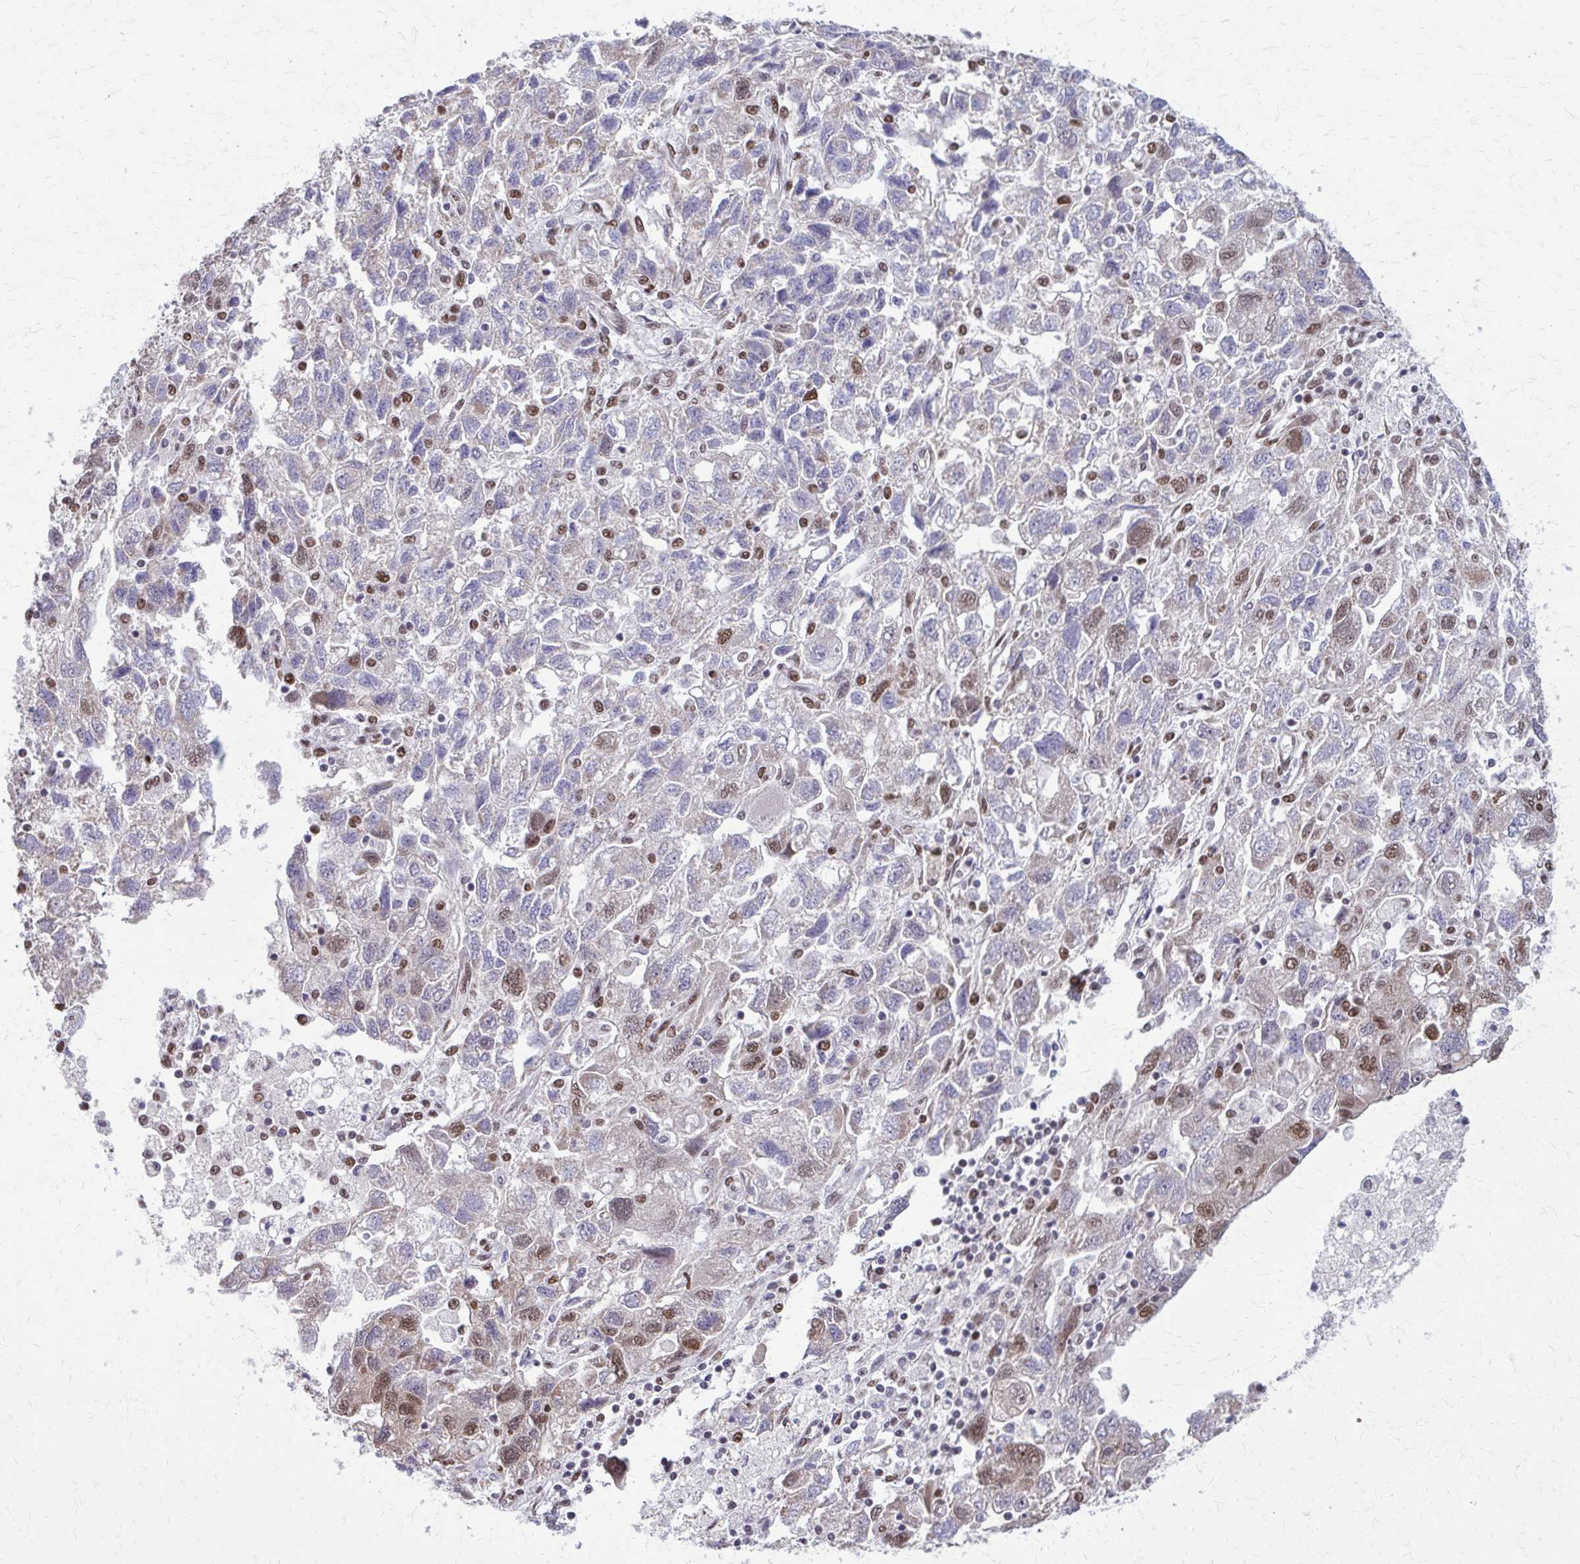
{"staining": {"intensity": "moderate", "quantity": "<25%", "location": "nuclear"}, "tissue": "ovarian cancer", "cell_type": "Tumor cells", "image_type": "cancer", "snomed": [{"axis": "morphology", "description": "Carcinoma, NOS"}, {"axis": "morphology", "description": "Cystadenocarcinoma, serous, NOS"}, {"axis": "topography", "description": "Ovary"}], "caption": "Ovarian cancer (serous cystadenocarcinoma) stained with a protein marker displays moderate staining in tumor cells.", "gene": "TTF1", "patient": {"sex": "female", "age": 69}}